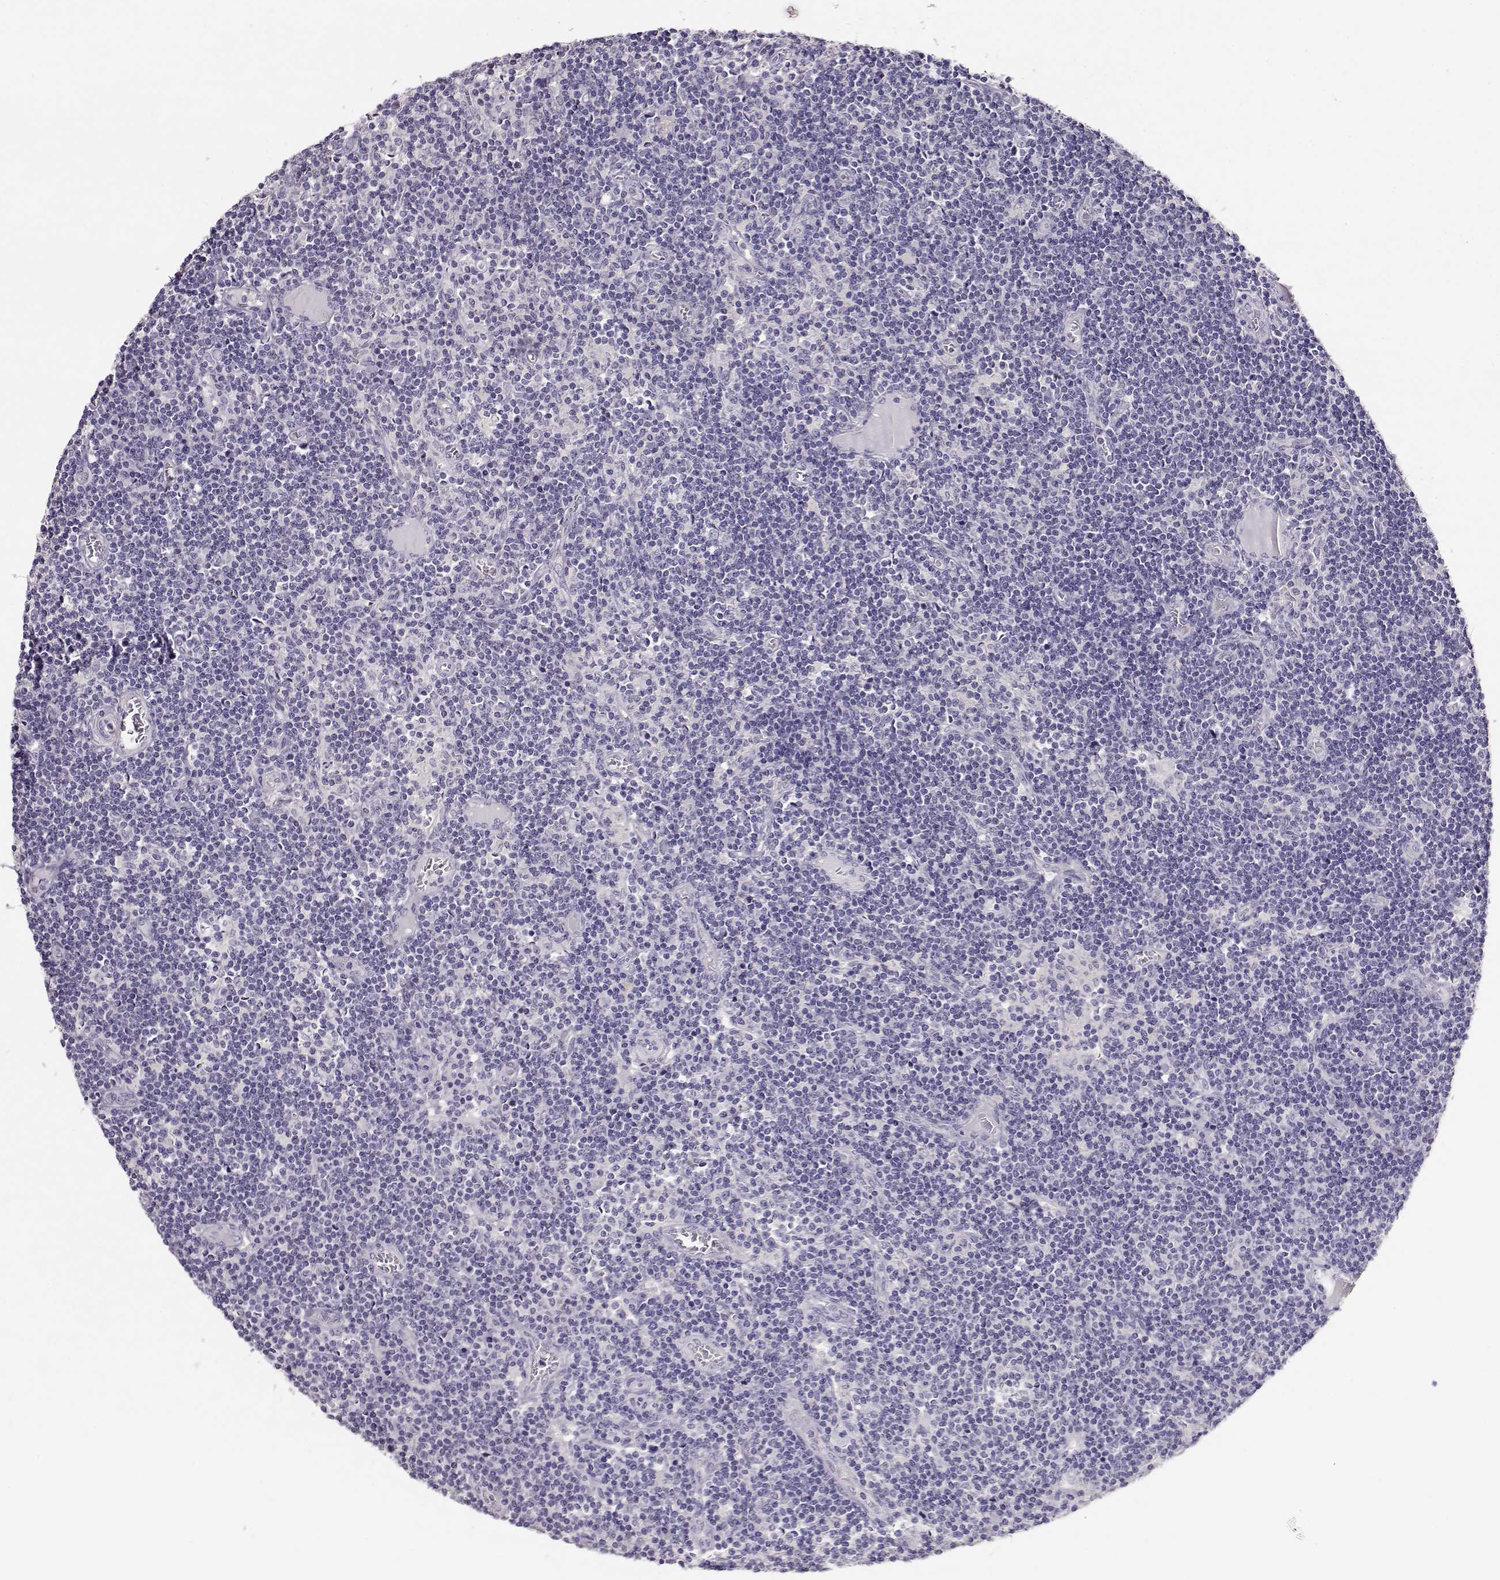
{"staining": {"intensity": "negative", "quantity": "none", "location": "none"}, "tissue": "lymph node", "cell_type": "Germinal center cells", "image_type": "normal", "snomed": [{"axis": "morphology", "description": "Normal tissue, NOS"}, {"axis": "topography", "description": "Lymph node"}], "caption": "Photomicrograph shows no significant protein positivity in germinal center cells of unremarkable lymph node.", "gene": "NDRG4", "patient": {"sex": "female", "age": 72}}